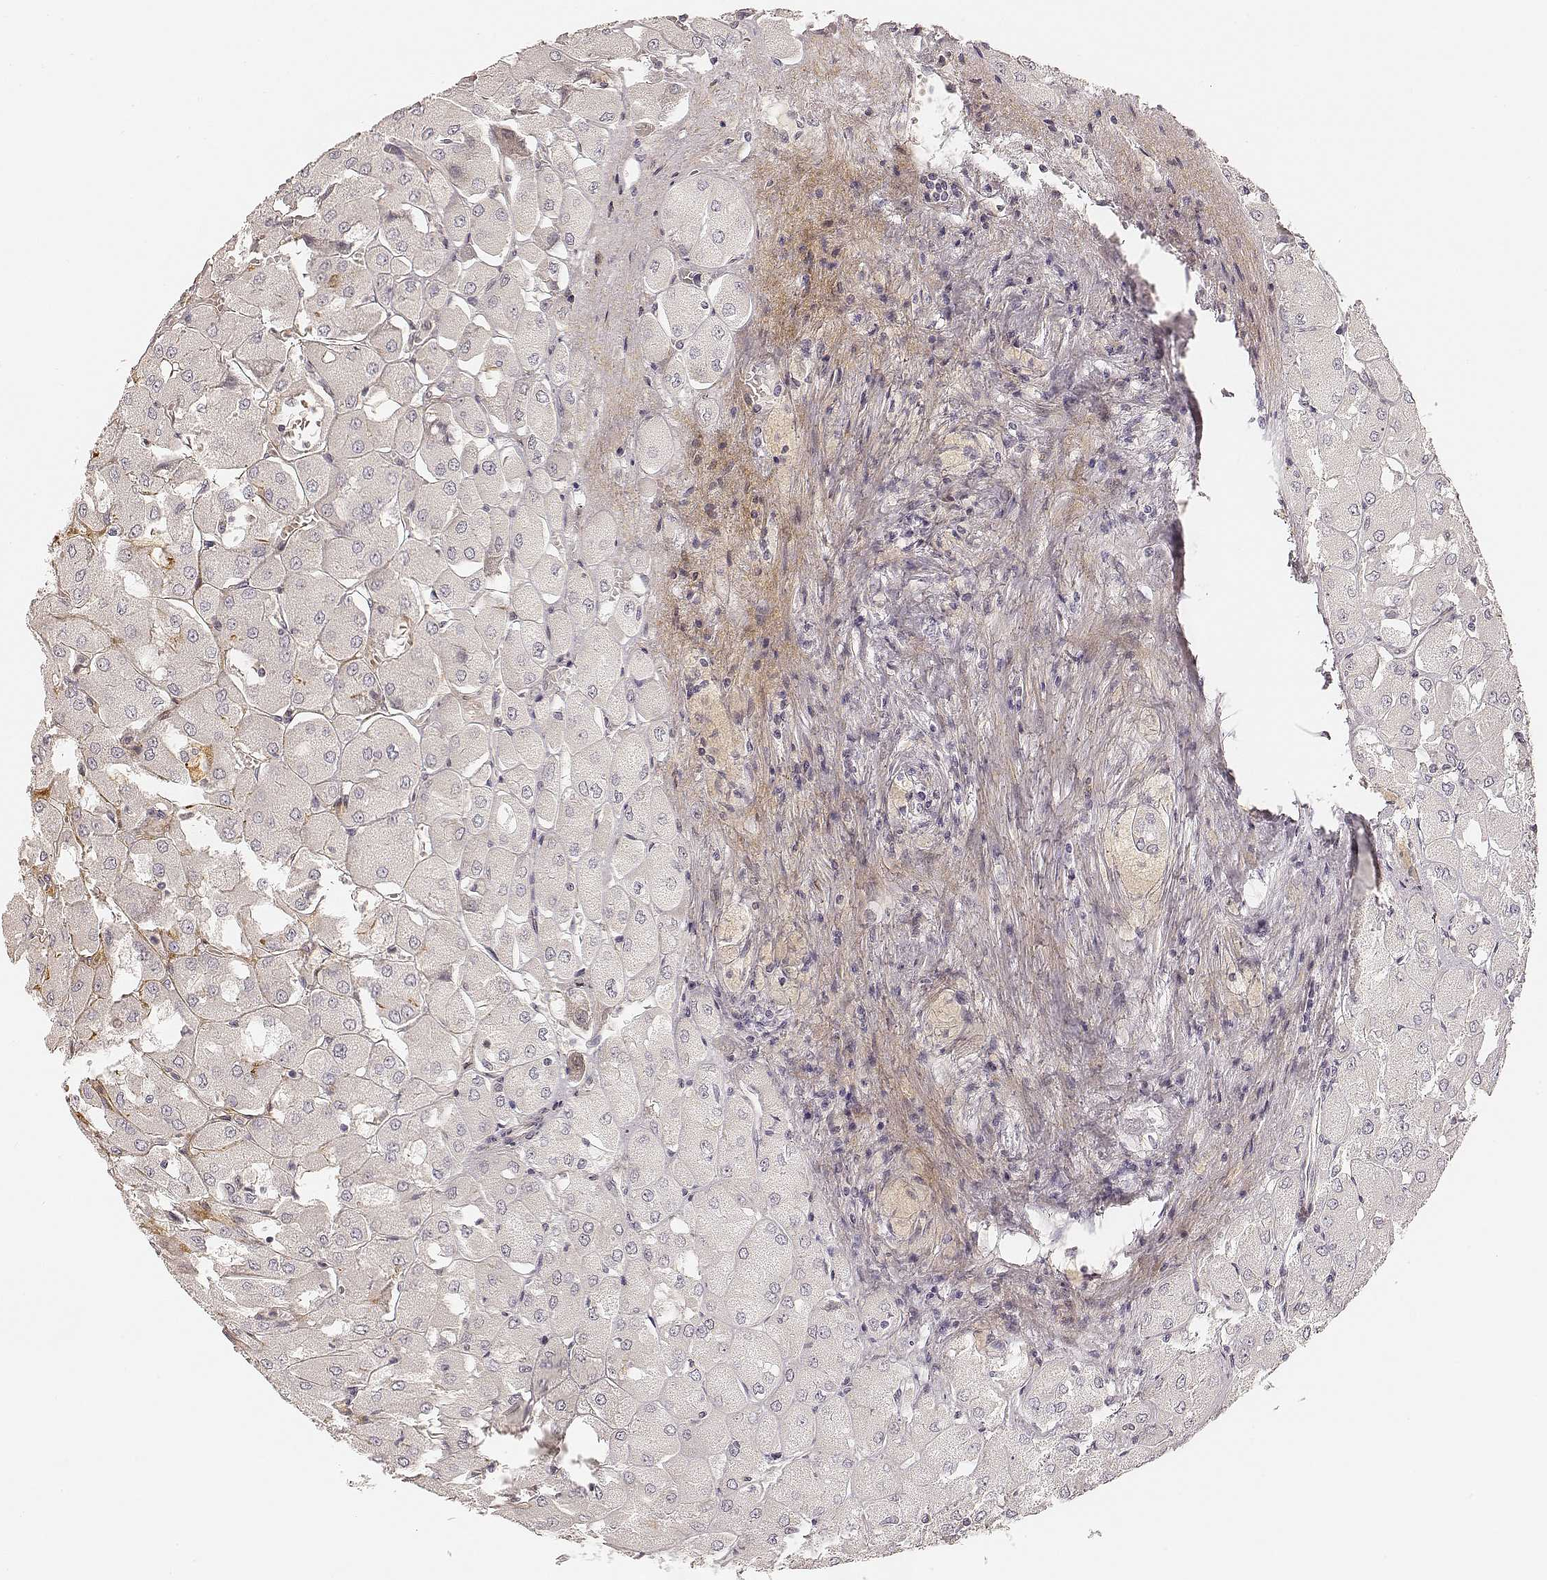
{"staining": {"intensity": "negative", "quantity": "none", "location": "none"}, "tissue": "renal cancer", "cell_type": "Tumor cells", "image_type": "cancer", "snomed": [{"axis": "morphology", "description": "Adenocarcinoma, NOS"}, {"axis": "topography", "description": "Kidney"}], "caption": "IHC of human renal adenocarcinoma reveals no positivity in tumor cells.", "gene": "GORASP2", "patient": {"sex": "male", "age": 72}}